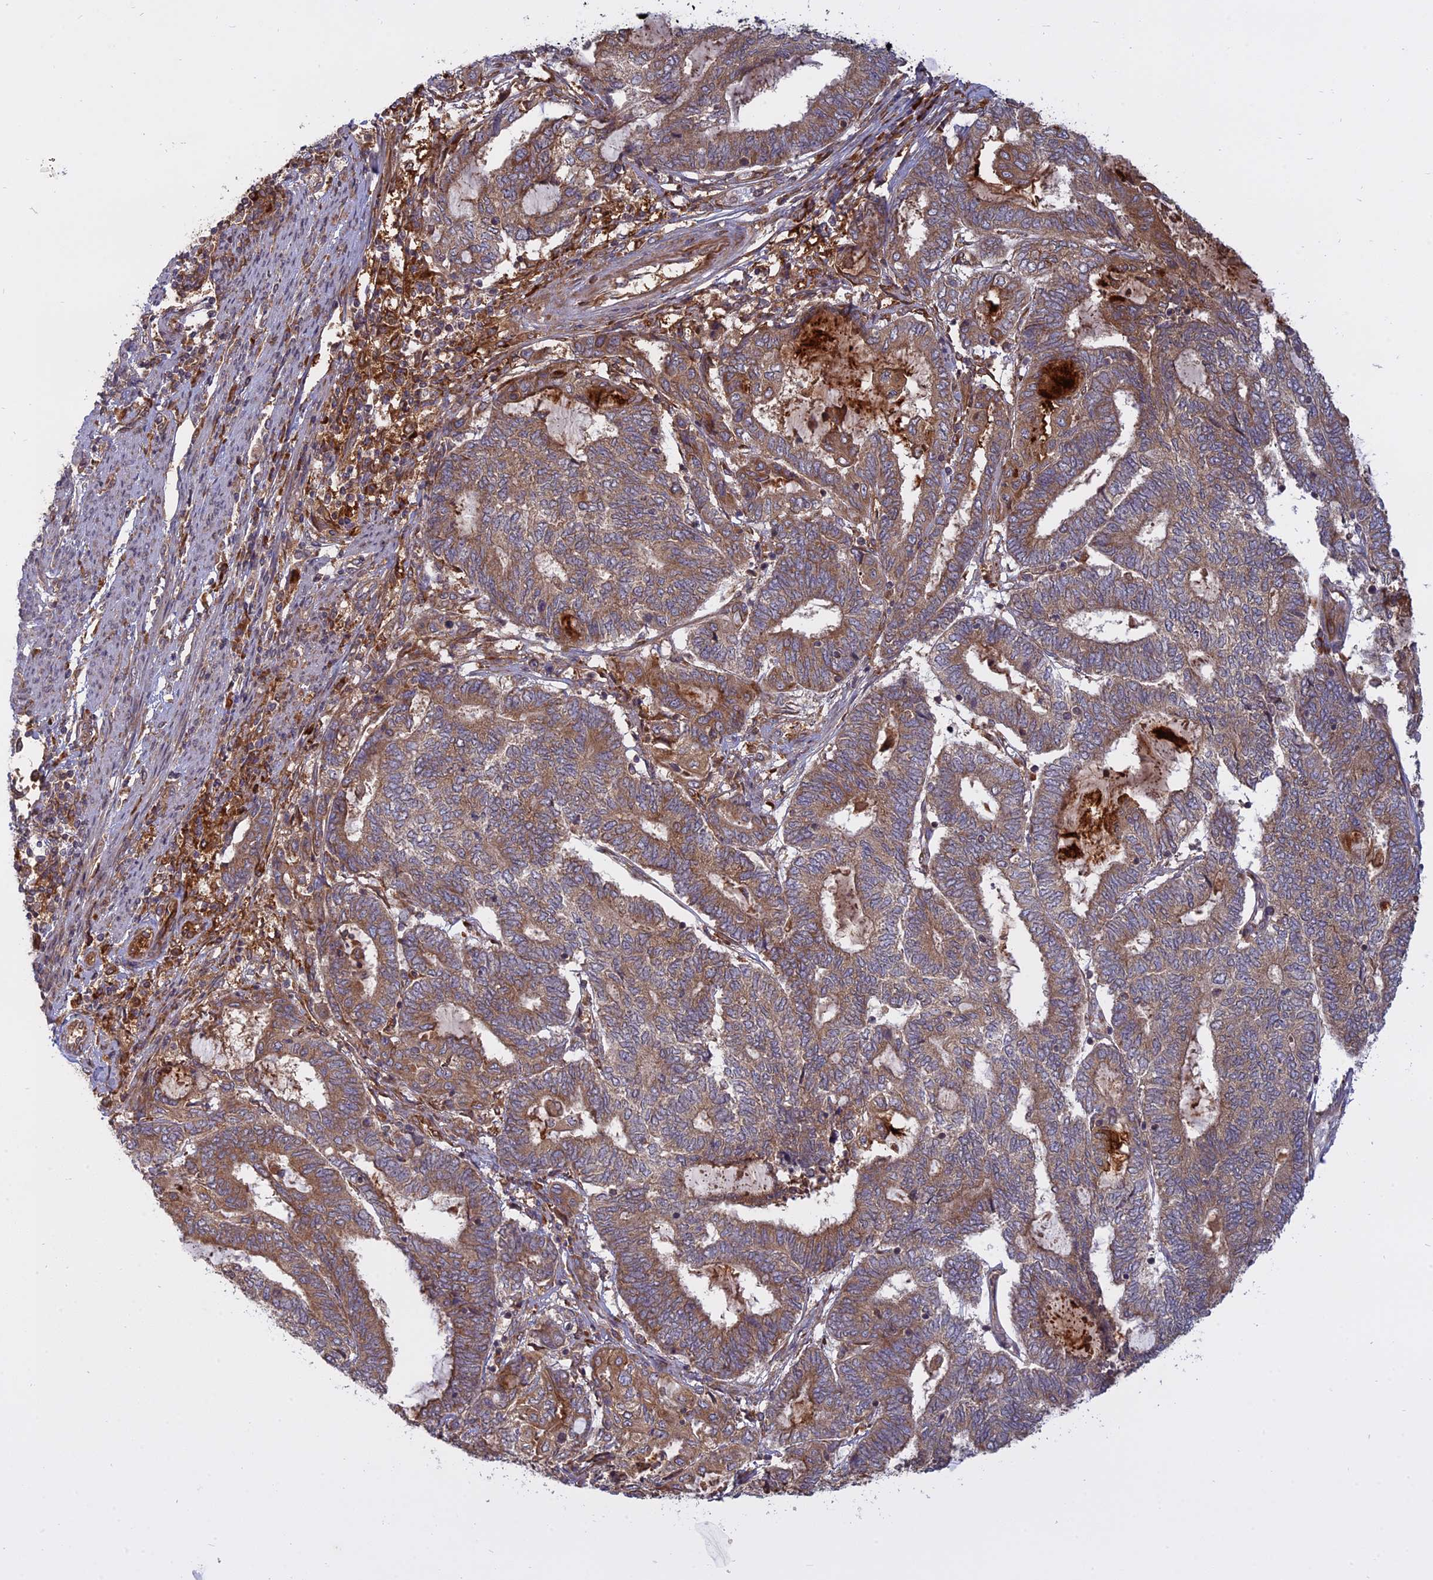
{"staining": {"intensity": "moderate", "quantity": ">75%", "location": "cytoplasmic/membranous"}, "tissue": "endometrial cancer", "cell_type": "Tumor cells", "image_type": "cancer", "snomed": [{"axis": "morphology", "description": "Adenocarcinoma, NOS"}, {"axis": "topography", "description": "Uterus"}, {"axis": "topography", "description": "Endometrium"}], "caption": "A micrograph of adenocarcinoma (endometrial) stained for a protein demonstrates moderate cytoplasmic/membranous brown staining in tumor cells. (Brightfield microscopy of DAB IHC at high magnification).", "gene": "TMEM208", "patient": {"sex": "female", "age": 70}}